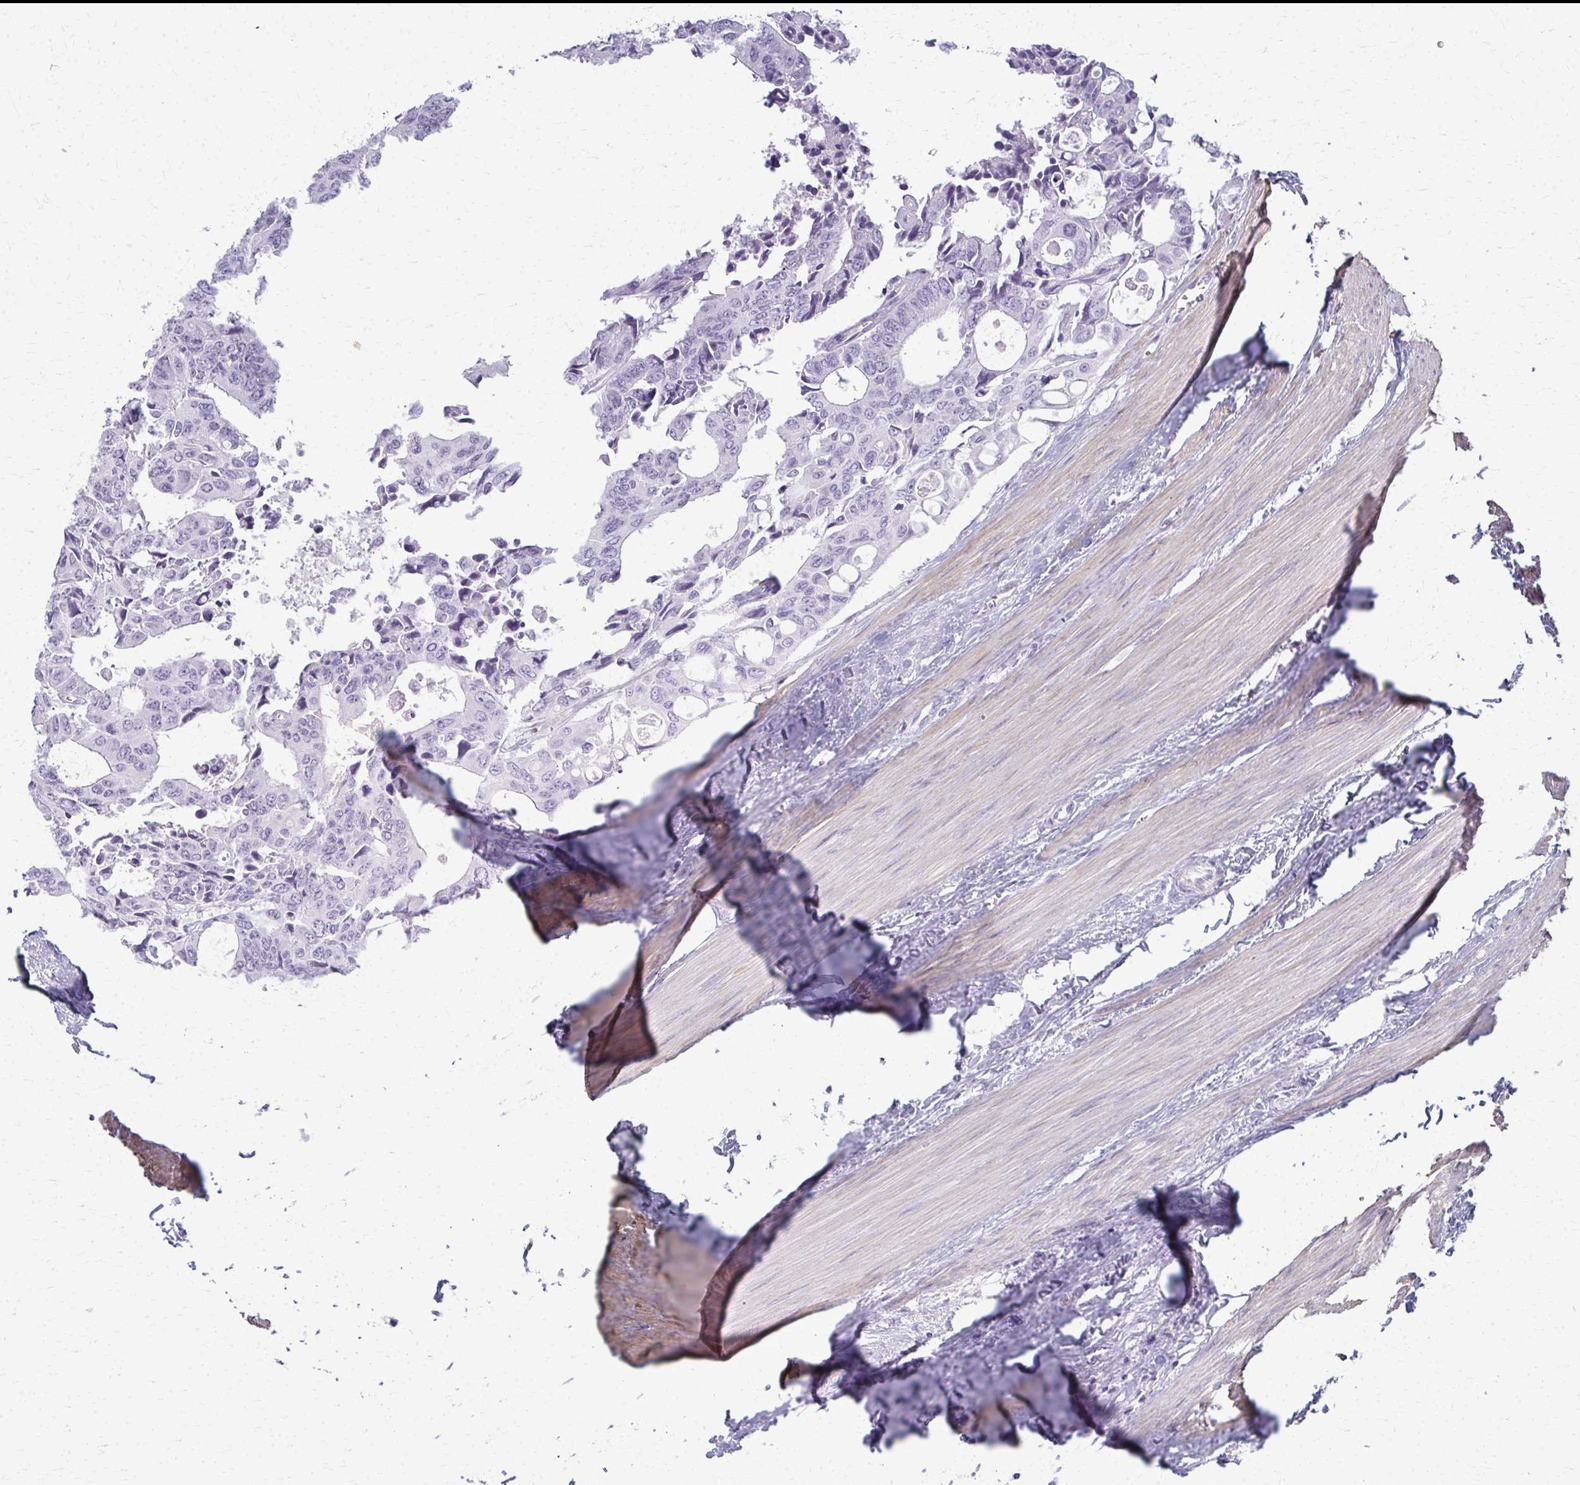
{"staining": {"intensity": "negative", "quantity": "none", "location": "none"}, "tissue": "colorectal cancer", "cell_type": "Tumor cells", "image_type": "cancer", "snomed": [{"axis": "morphology", "description": "Adenocarcinoma, NOS"}, {"axis": "topography", "description": "Rectum"}], "caption": "Protein analysis of colorectal adenocarcinoma displays no significant expression in tumor cells. The staining was performed using DAB to visualize the protein expression in brown, while the nuclei were stained in blue with hematoxylin (Magnification: 20x).", "gene": "CA3", "patient": {"sex": "male", "age": 76}}